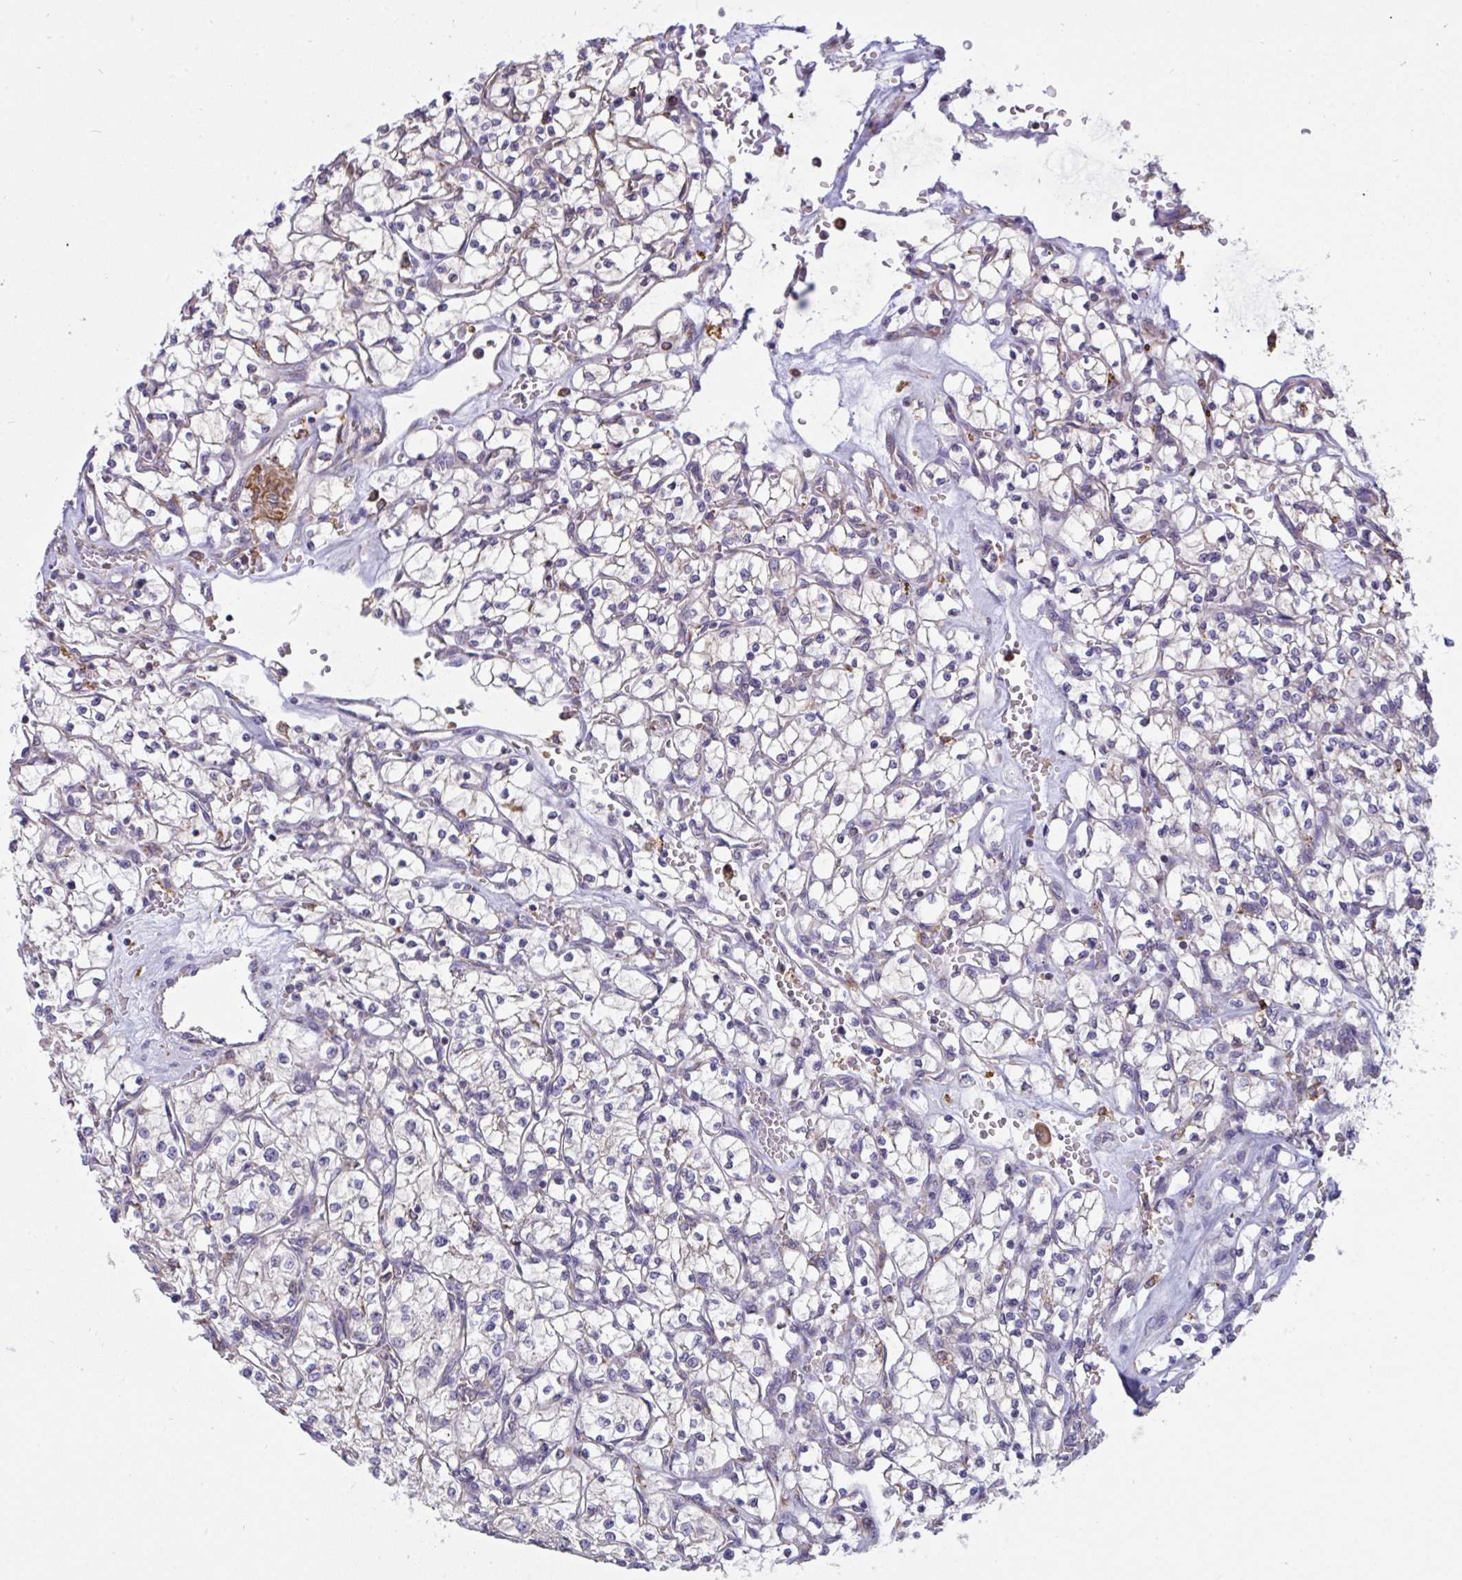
{"staining": {"intensity": "negative", "quantity": "none", "location": "none"}, "tissue": "renal cancer", "cell_type": "Tumor cells", "image_type": "cancer", "snomed": [{"axis": "morphology", "description": "Adenocarcinoma, NOS"}, {"axis": "topography", "description": "Kidney"}], "caption": "A high-resolution image shows immunohistochemistry (IHC) staining of renal adenocarcinoma, which demonstrates no significant positivity in tumor cells.", "gene": "MYMK", "patient": {"sex": "female", "age": 64}}